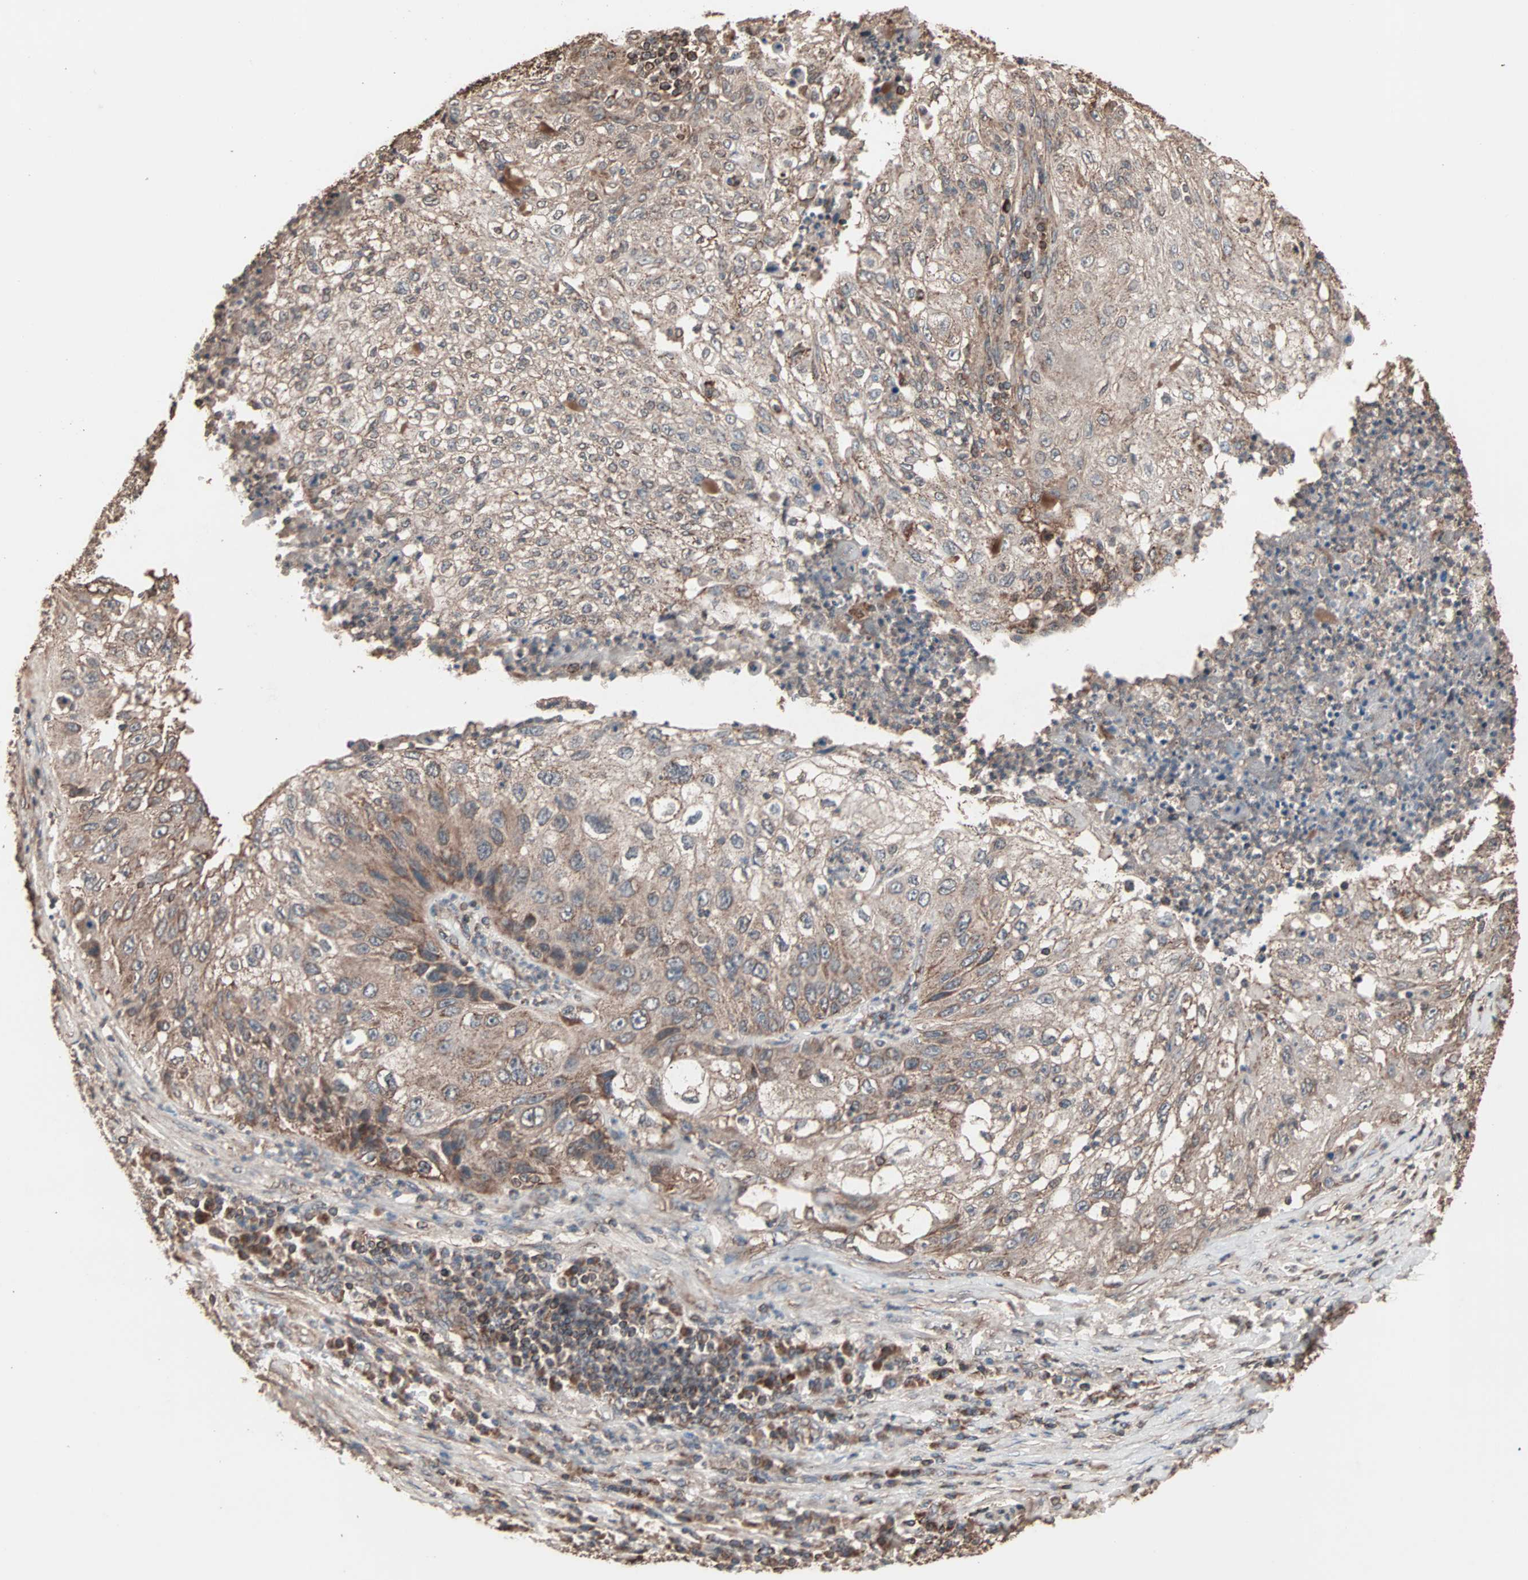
{"staining": {"intensity": "moderate", "quantity": ">75%", "location": "cytoplasmic/membranous"}, "tissue": "lung cancer", "cell_type": "Tumor cells", "image_type": "cancer", "snomed": [{"axis": "morphology", "description": "Inflammation, NOS"}, {"axis": "morphology", "description": "Squamous cell carcinoma, NOS"}, {"axis": "topography", "description": "Lymph node"}, {"axis": "topography", "description": "Soft tissue"}, {"axis": "topography", "description": "Lung"}], "caption": "Immunohistochemistry (IHC) image of human squamous cell carcinoma (lung) stained for a protein (brown), which reveals medium levels of moderate cytoplasmic/membranous staining in approximately >75% of tumor cells.", "gene": "MRPL2", "patient": {"sex": "male", "age": 66}}